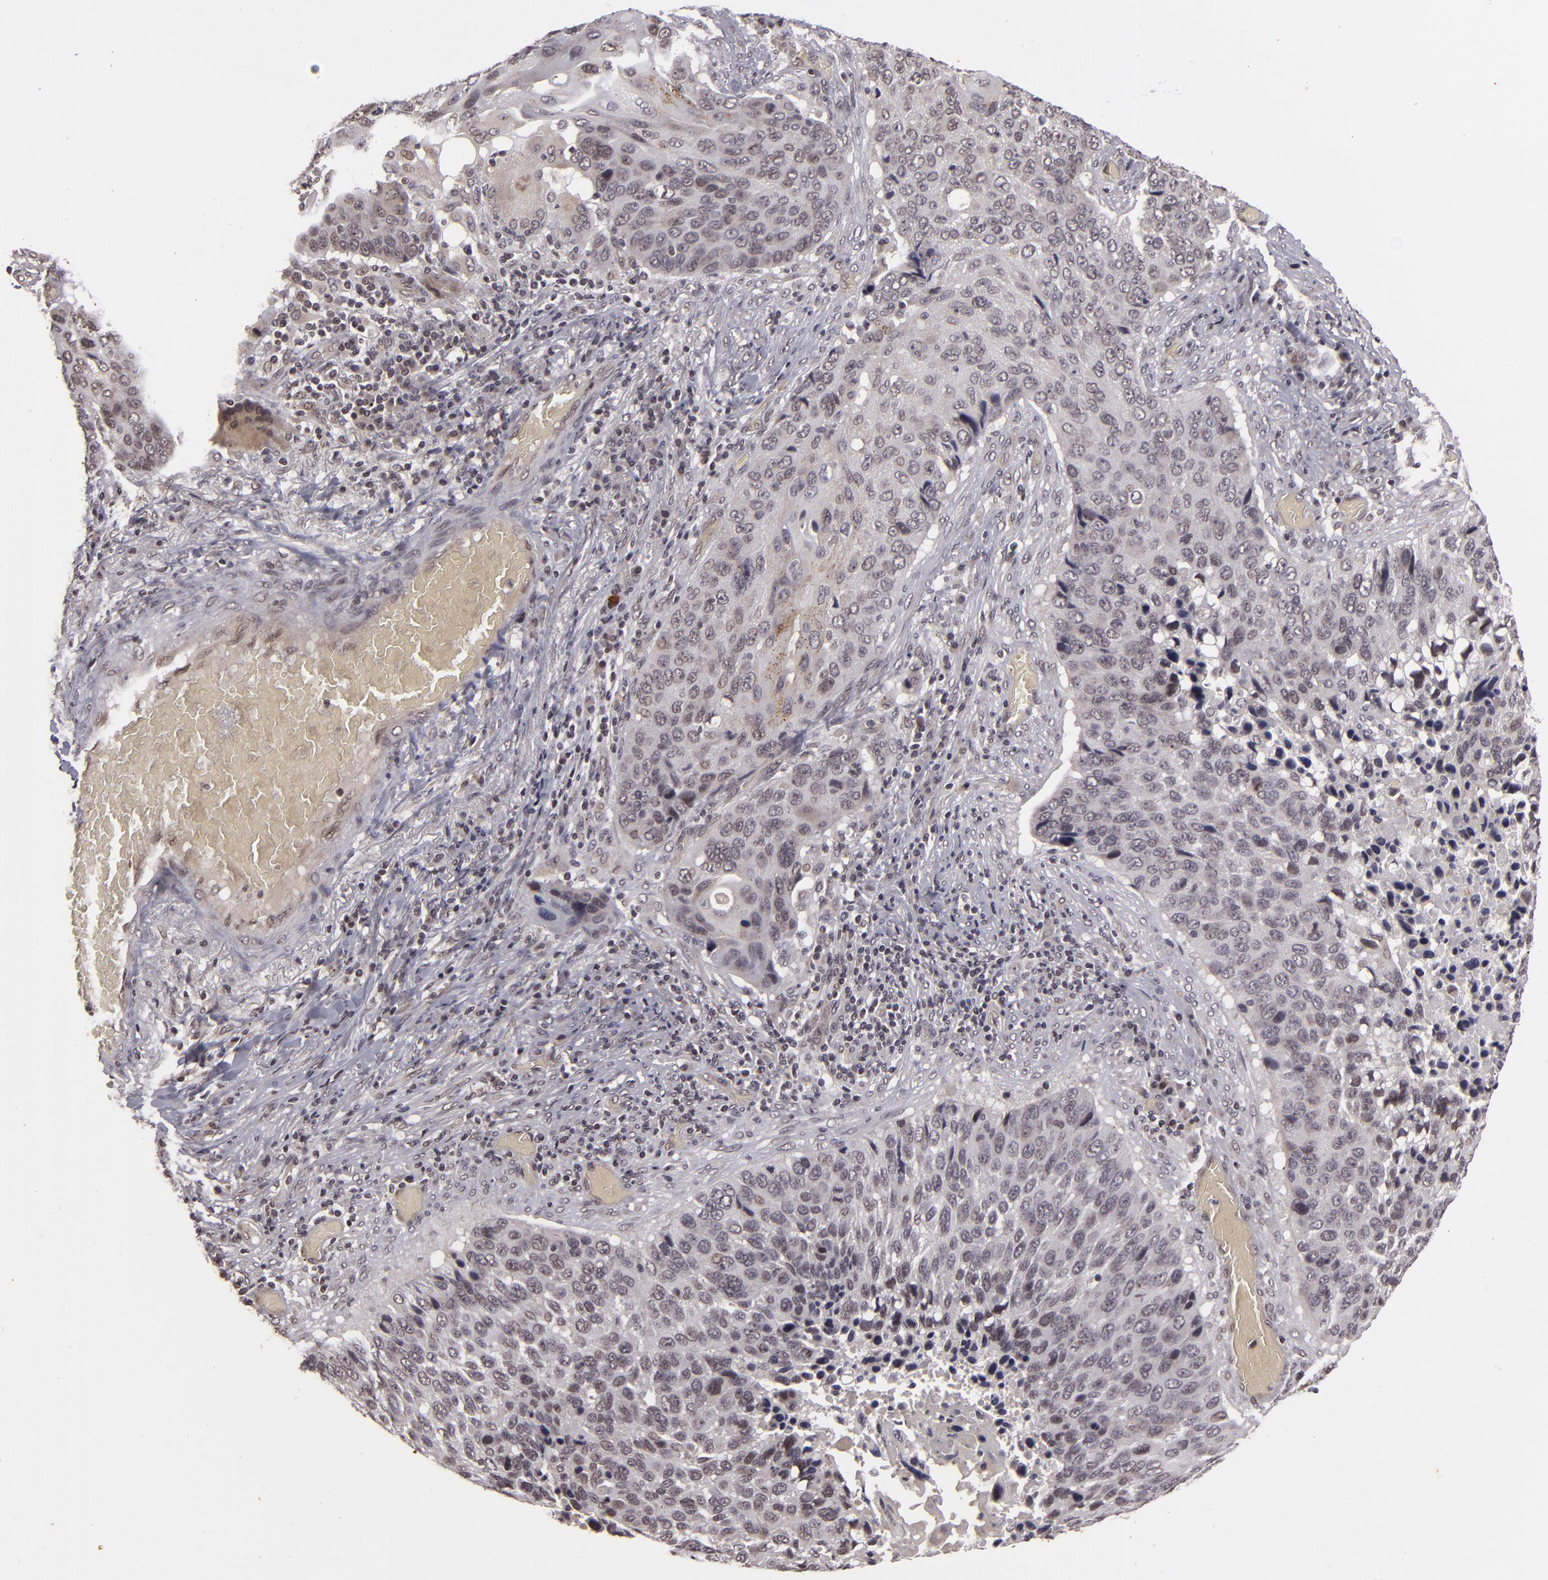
{"staining": {"intensity": "weak", "quantity": "<25%", "location": "cytoplasmic/membranous"}, "tissue": "lung cancer", "cell_type": "Tumor cells", "image_type": "cancer", "snomed": [{"axis": "morphology", "description": "Squamous cell carcinoma, NOS"}, {"axis": "topography", "description": "Lung"}], "caption": "A high-resolution image shows IHC staining of squamous cell carcinoma (lung), which demonstrates no significant staining in tumor cells. (Immunohistochemistry (ihc), brightfield microscopy, high magnification).", "gene": "DFFA", "patient": {"sex": "male", "age": 68}}